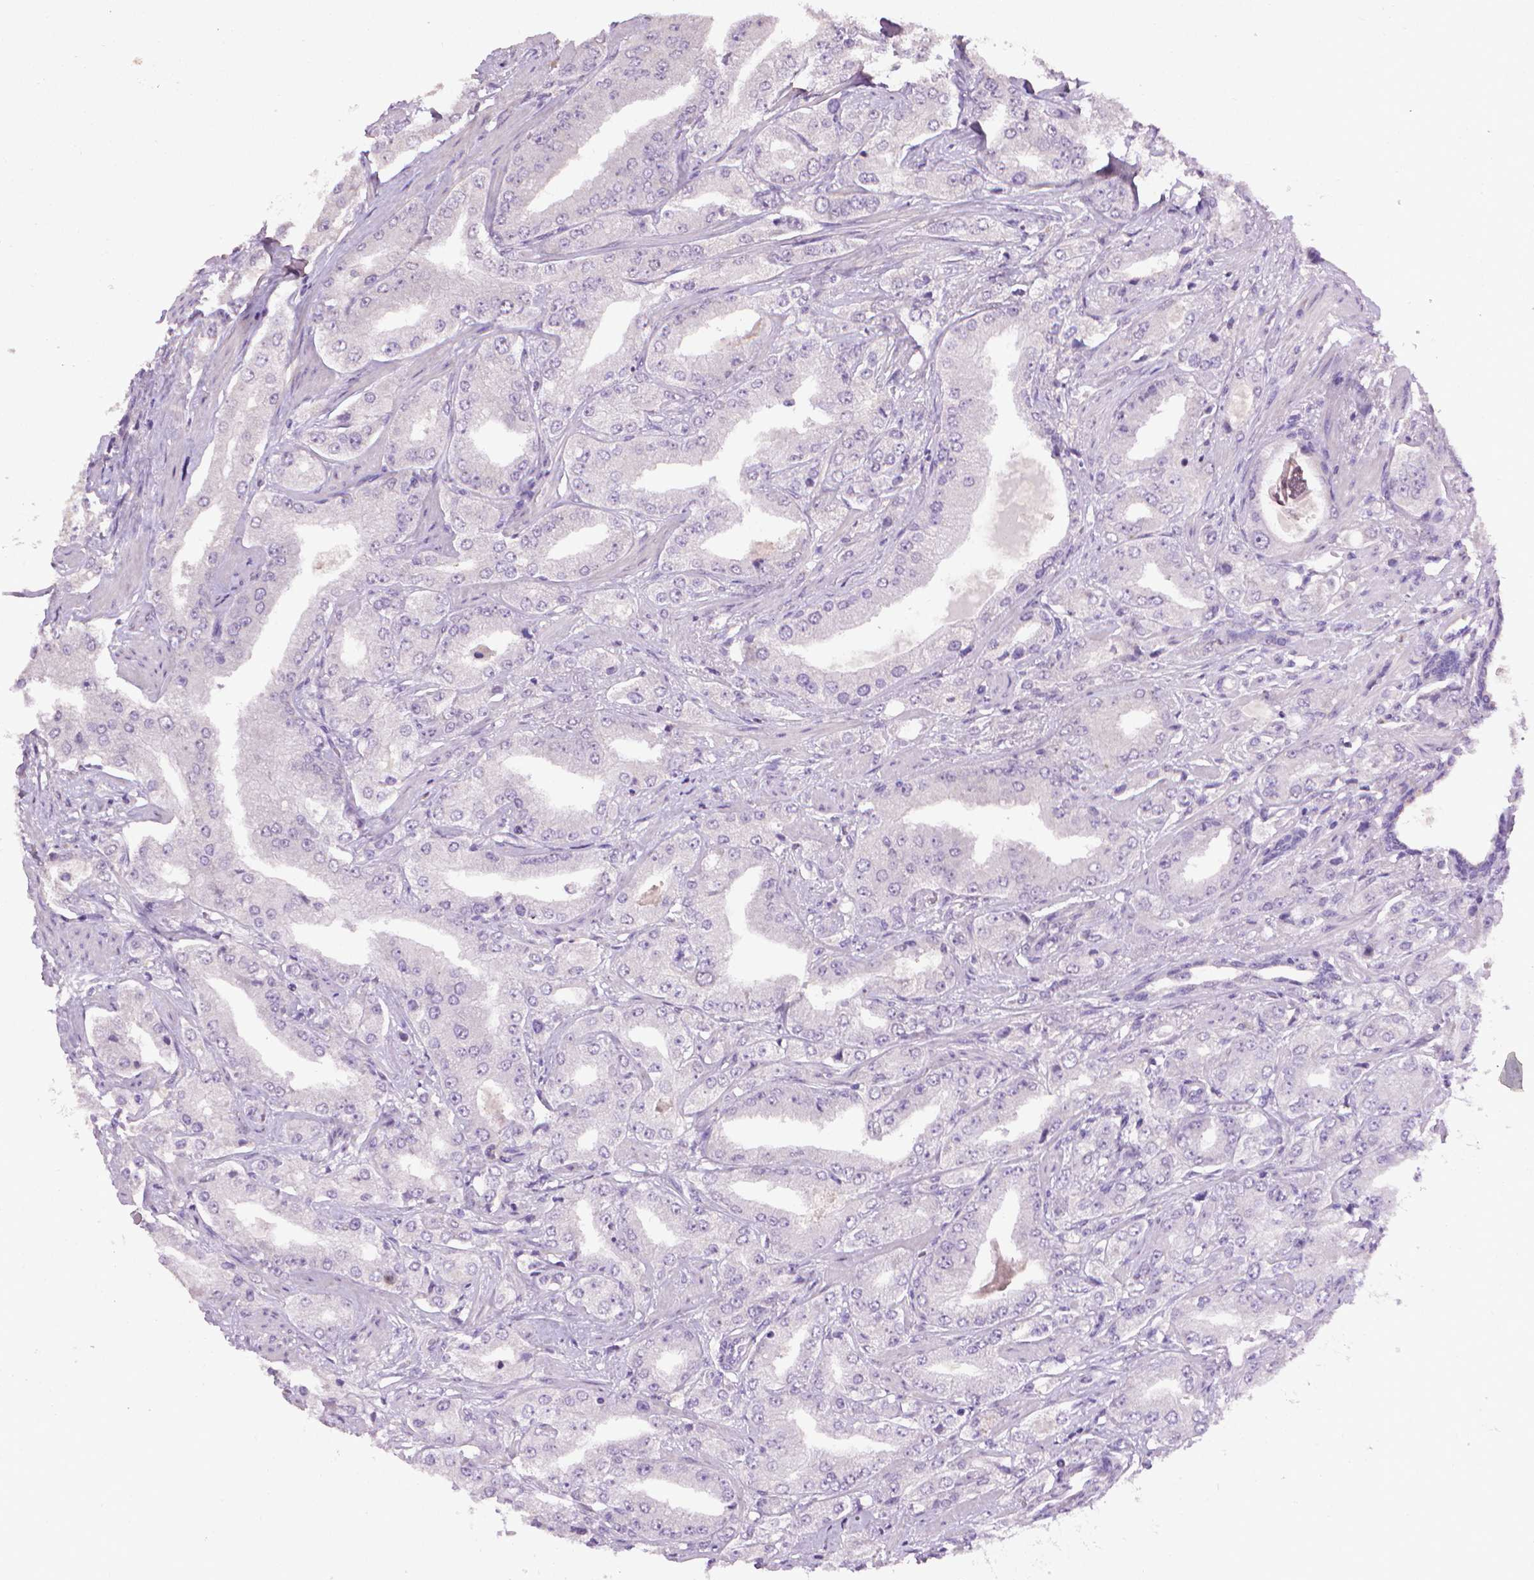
{"staining": {"intensity": "negative", "quantity": "none", "location": "none"}, "tissue": "prostate cancer", "cell_type": "Tumor cells", "image_type": "cancer", "snomed": [{"axis": "morphology", "description": "Adenocarcinoma, Low grade"}, {"axis": "topography", "description": "Prostate"}], "caption": "IHC histopathology image of neoplastic tissue: human prostate adenocarcinoma (low-grade) stained with DAB (3,3'-diaminobenzidine) reveals no significant protein expression in tumor cells. (Stains: DAB (3,3'-diaminobenzidine) immunohistochemistry with hematoxylin counter stain, Microscopy: brightfield microscopy at high magnification).", "gene": "CDKN2D", "patient": {"sex": "male", "age": 60}}